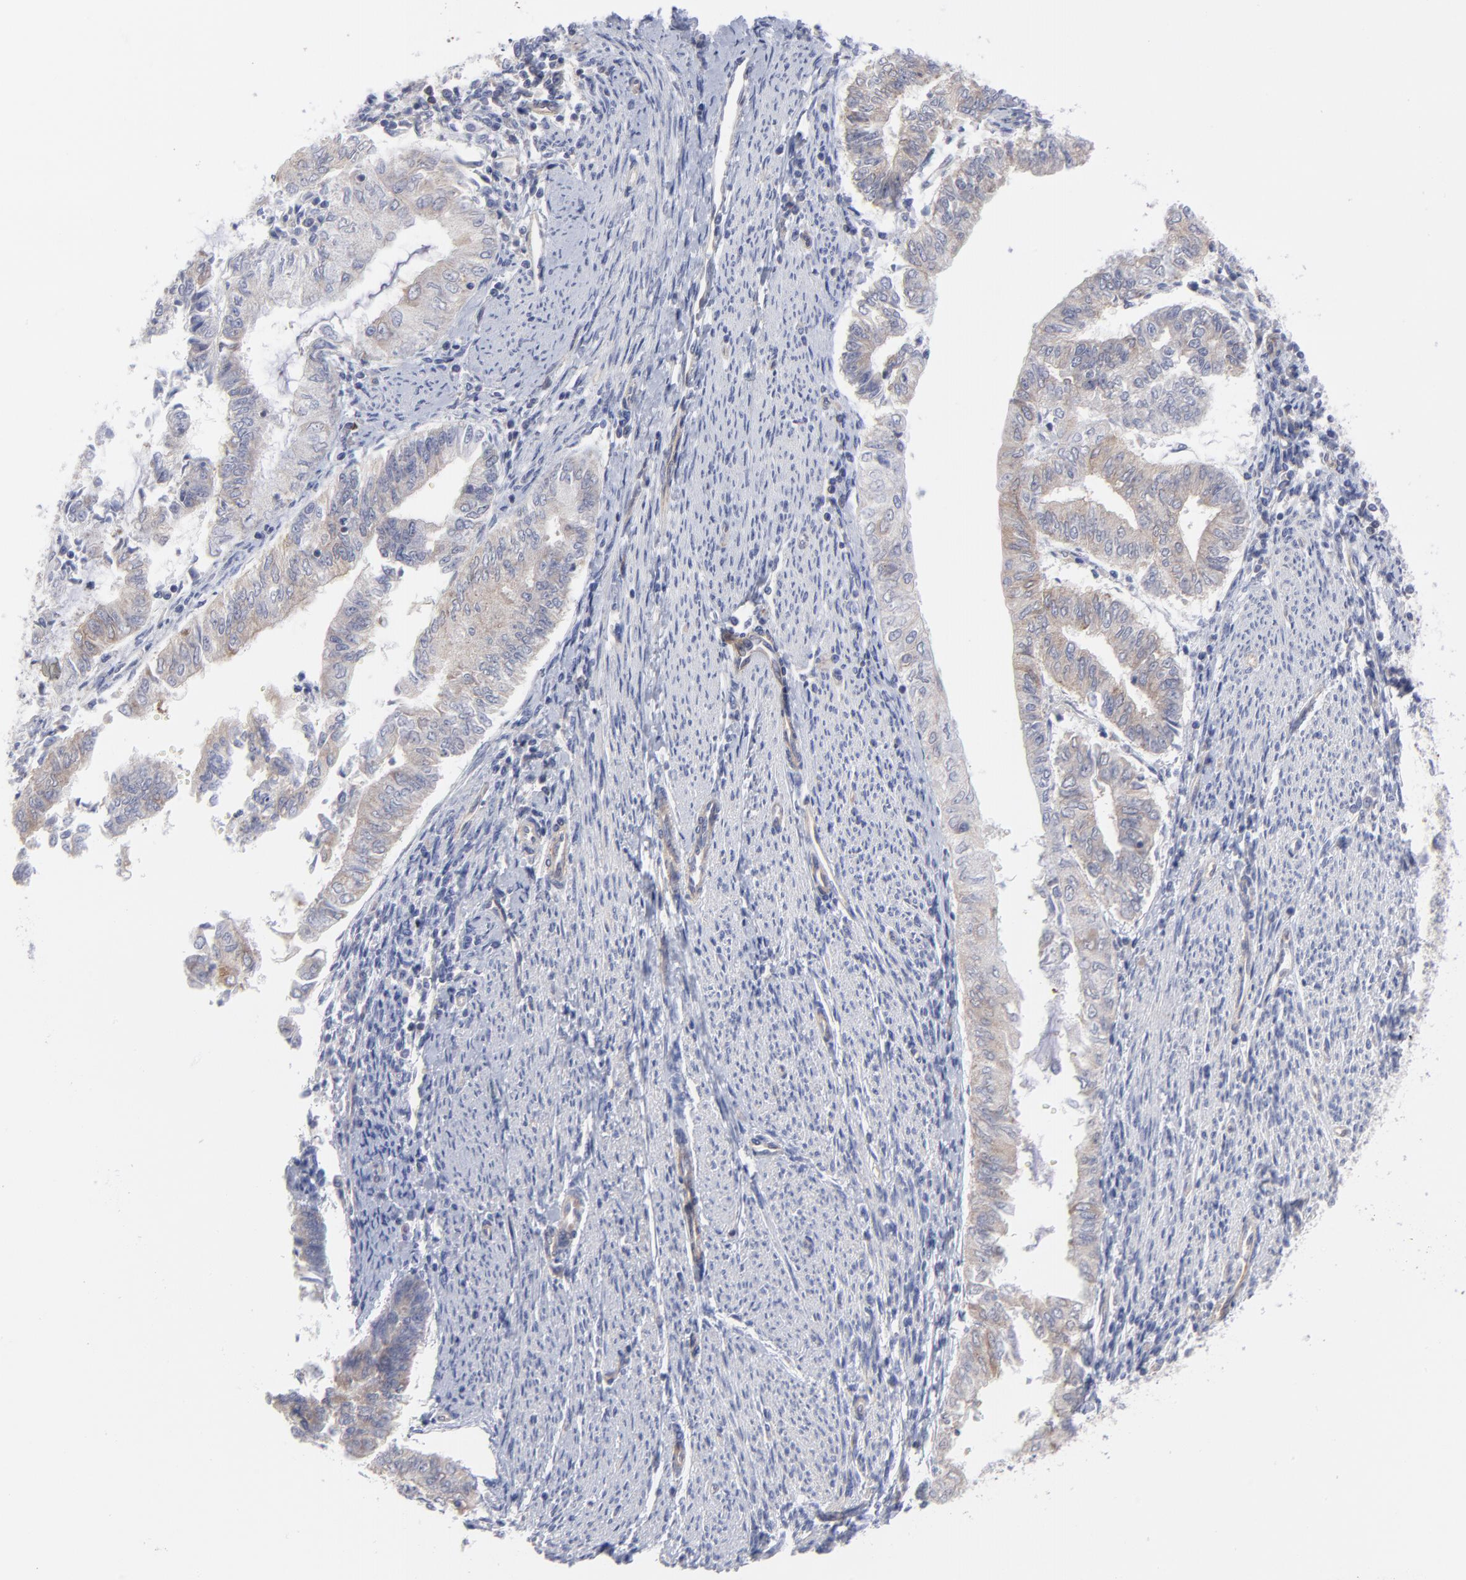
{"staining": {"intensity": "weak", "quantity": "25%-75%", "location": "cytoplasmic/membranous"}, "tissue": "endometrial cancer", "cell_type": "Tumor cells", "image_type": "cancer", "snomed": [{"axis": "morphology", "description": "Adenocarcinoma, NOS"}, {"axis": "topography", "description": "Endometrium"}], "caption": "Brown immunohistochemical staining in human adenocarcinoma (endometrial) displays weak cytoplasmic/membranous positivity in approximately 25%-75% of tumor cells.", "gene": "NFKBIA", "patient": {"sex": "female", "age": 66}}